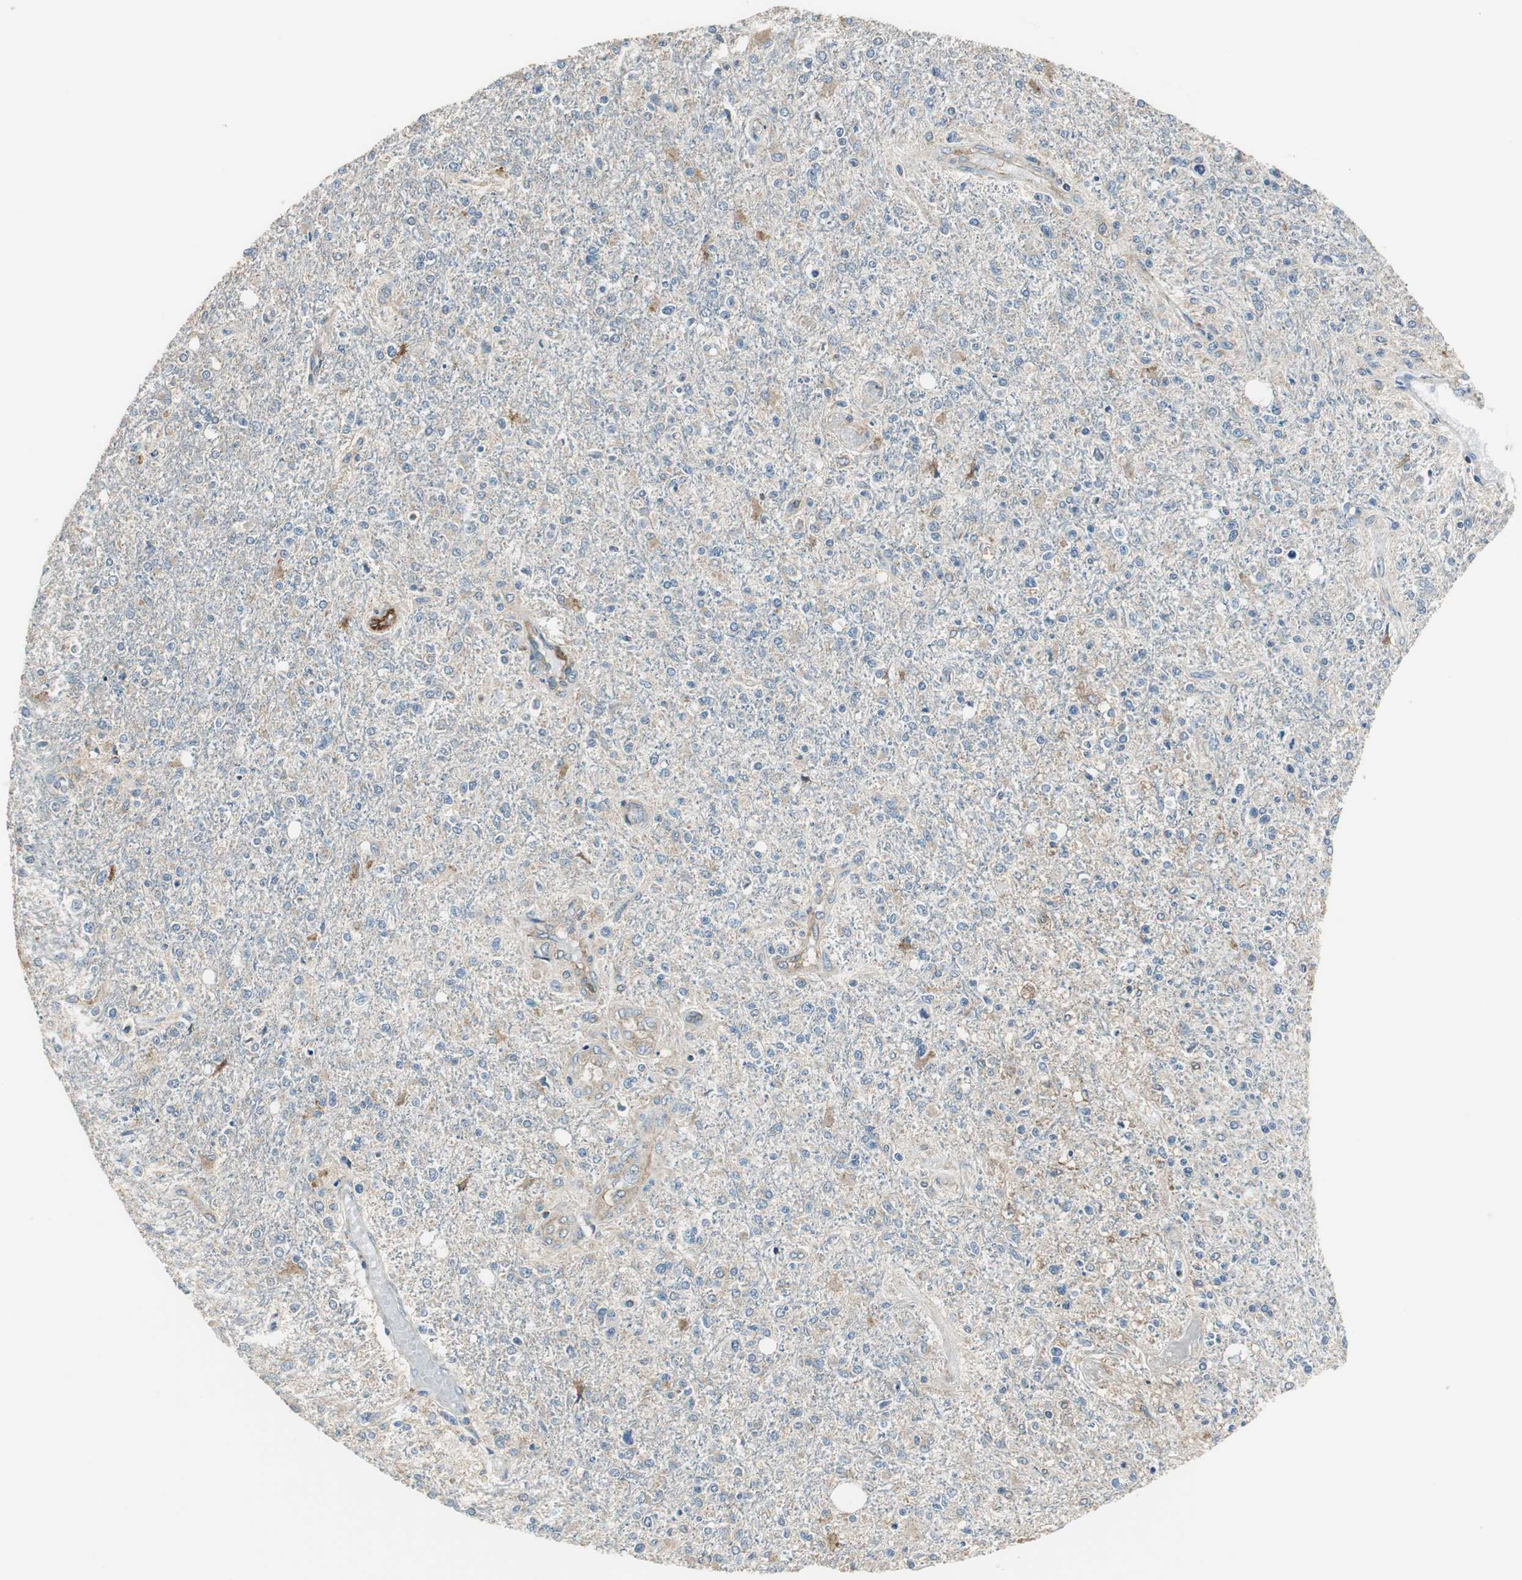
{"staining": {"intensity": "weak", "quantity": ">75%", "location": "cytoplasmic/membranous"}, "tissue": "glioma", "cell_type": "Tumor cells", "image_type": "cancer", "snomed": [{"axis": "morphology", "description": "Glioma, malignant, High grade"}, {"axis": "topography", "description": "Cerebral cortex"}], "caption": "Human glioma stained with a protein marker demonstrates weak staining in tumor cells.", "gene": "MSTO1", "patient": {"sex": "male", "age": 76}}